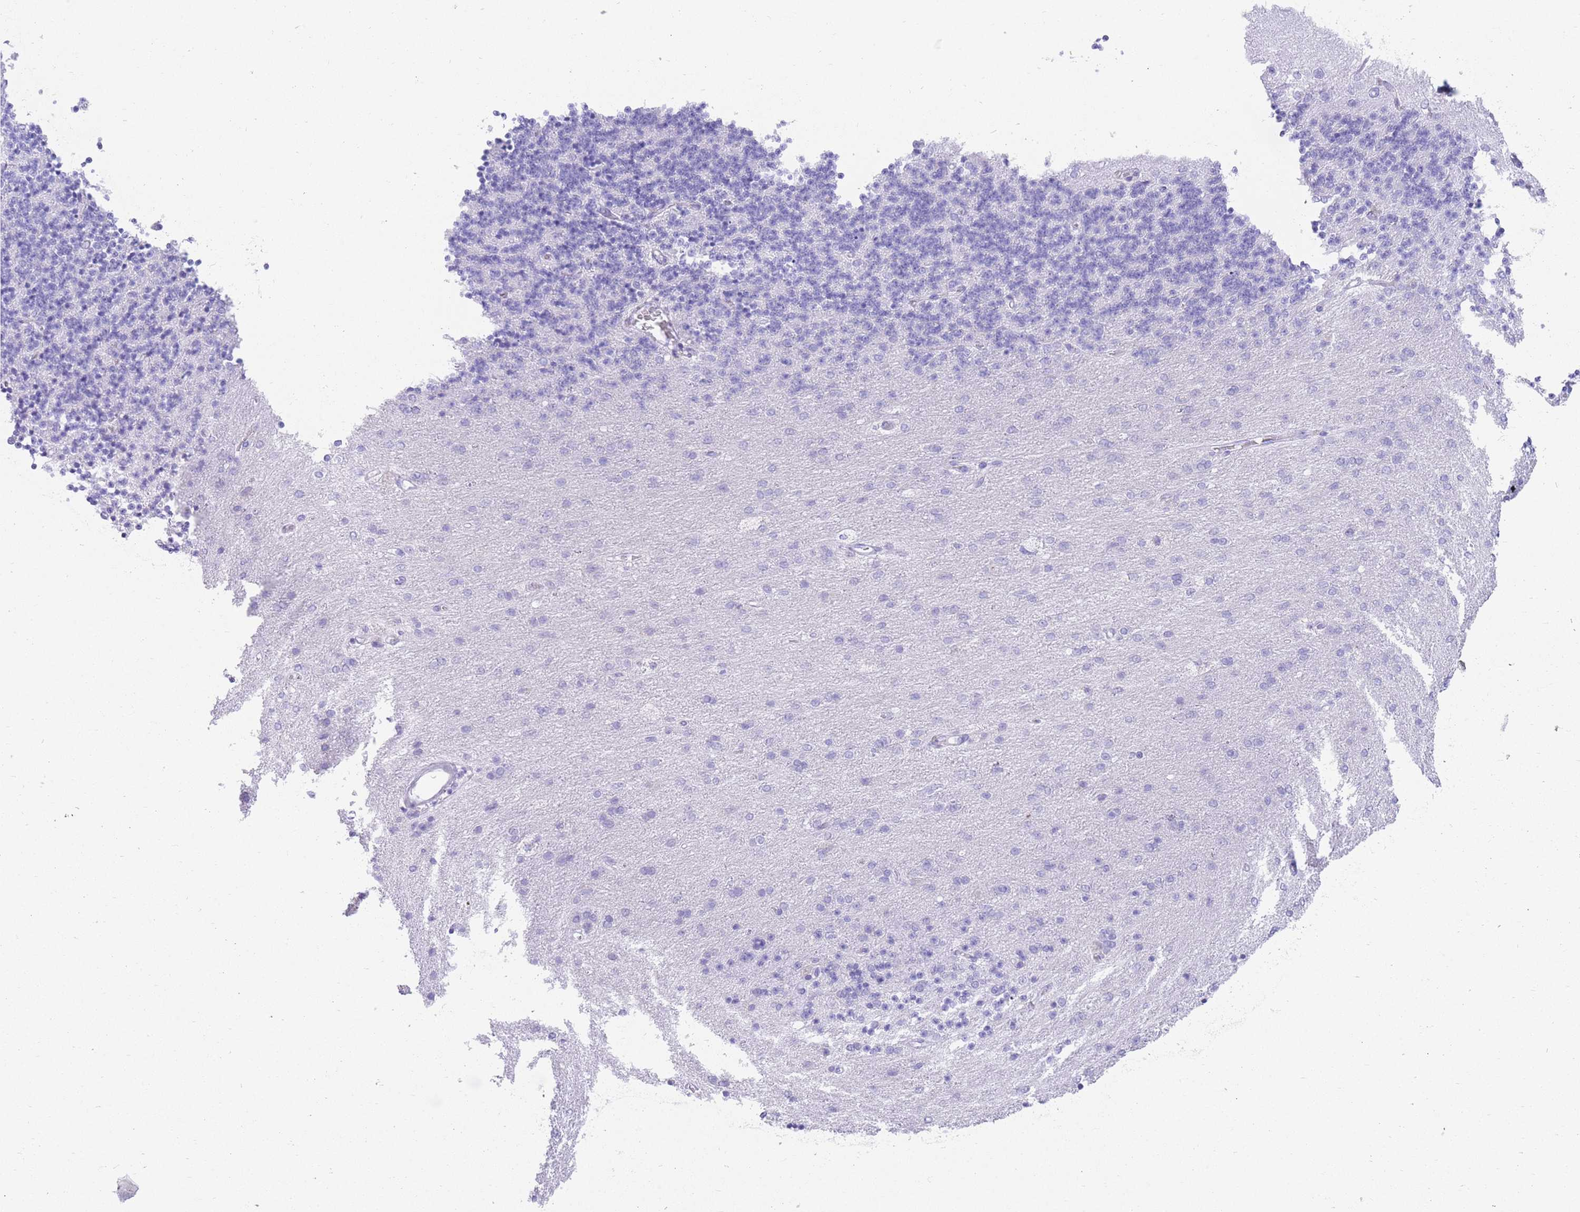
{"staining": {"intensity": "negative", "quantity": "none", "location": "none"}, "tissue": "cerebellum", "cell_type": "Cells in granular layer", "image_type": "normal", "snomed": [{"axis": "morphology", "description": "Normal tissue, NOS"}, {"axis": "topography", "description": "Cerebellum"}], "caption": "The photomicrograph exhibits no staining of cells in granular layer in benign cerebellum. (IHC, brightfield microscopy, high magnification).", "gene": "ELOA2", "patient": {"sex": "female", "age": 29}}